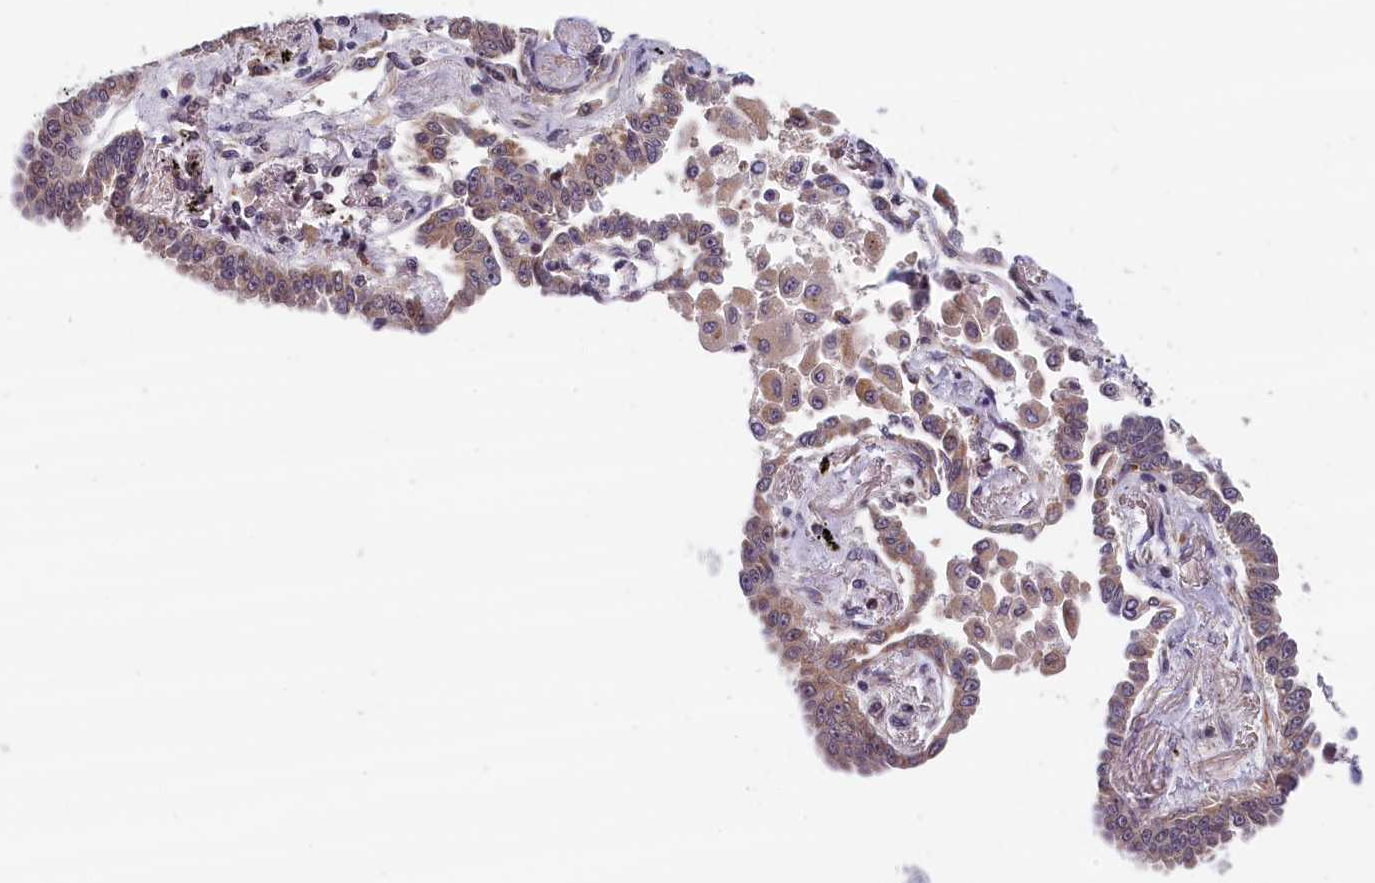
{"staining": {"intensity": "weak", "quantity": "25%-75%", "location": "cytoplasmic/membranous"}, "tissue": "lung cancer", "cell_type": "Tumor cells", "image_type": "cancer", "snomed": [{"axis": "morphology", "description": "Adenocarcinoma, NOS"}, {"axis": "topography", "description": "Lung"}], "caption": "Immunohistochemistry of human lung cancer (adenocarcinoma) shows low levels of weak cytoplasmic/membranous staining in about 25%-75% of tumor cells. Nuclei are stained in blue.", "gene": "KCNK6", "patient": {"sex": "male", "age": 67}}